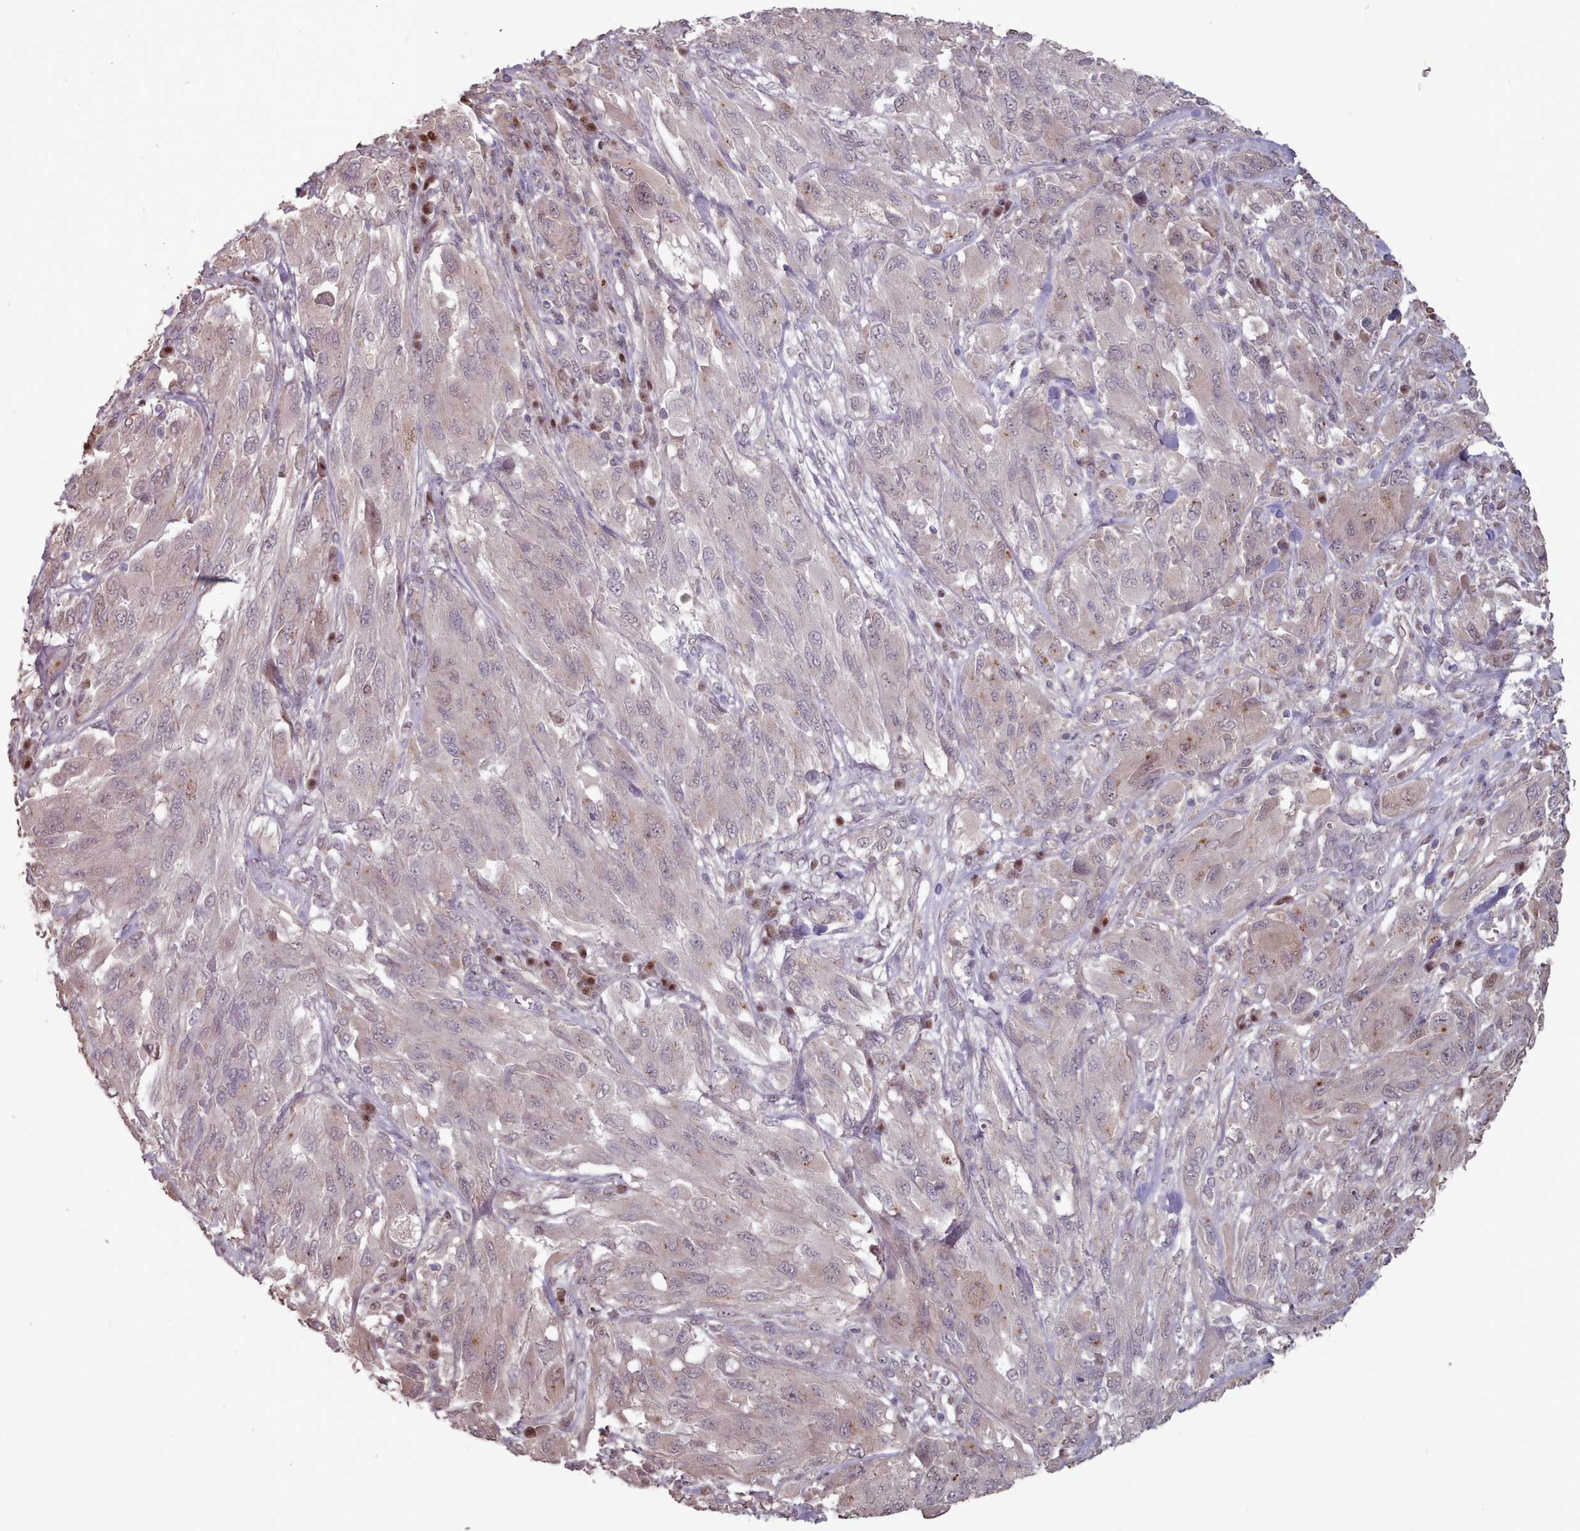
{"staining": {"intensity": "weak", "quantity": "25%-75%", "location": "nuclear"}, "tissue": "melanoma", "cell_type": "Tumor cells", "image_type": "cancer", "snomed": [{"axis": "morphology", "description": "Malignant melanoma, NOS"}, {"axis": "topography", "description": "Skin"}], "caption": "Malignant melanoma stained for a protein (brown) exhibits weak nuclear positive staining in about 25%-75% of tumor cells.", "gene": "ERCC6L", "patient": {"sex": "female", "age": 91}}